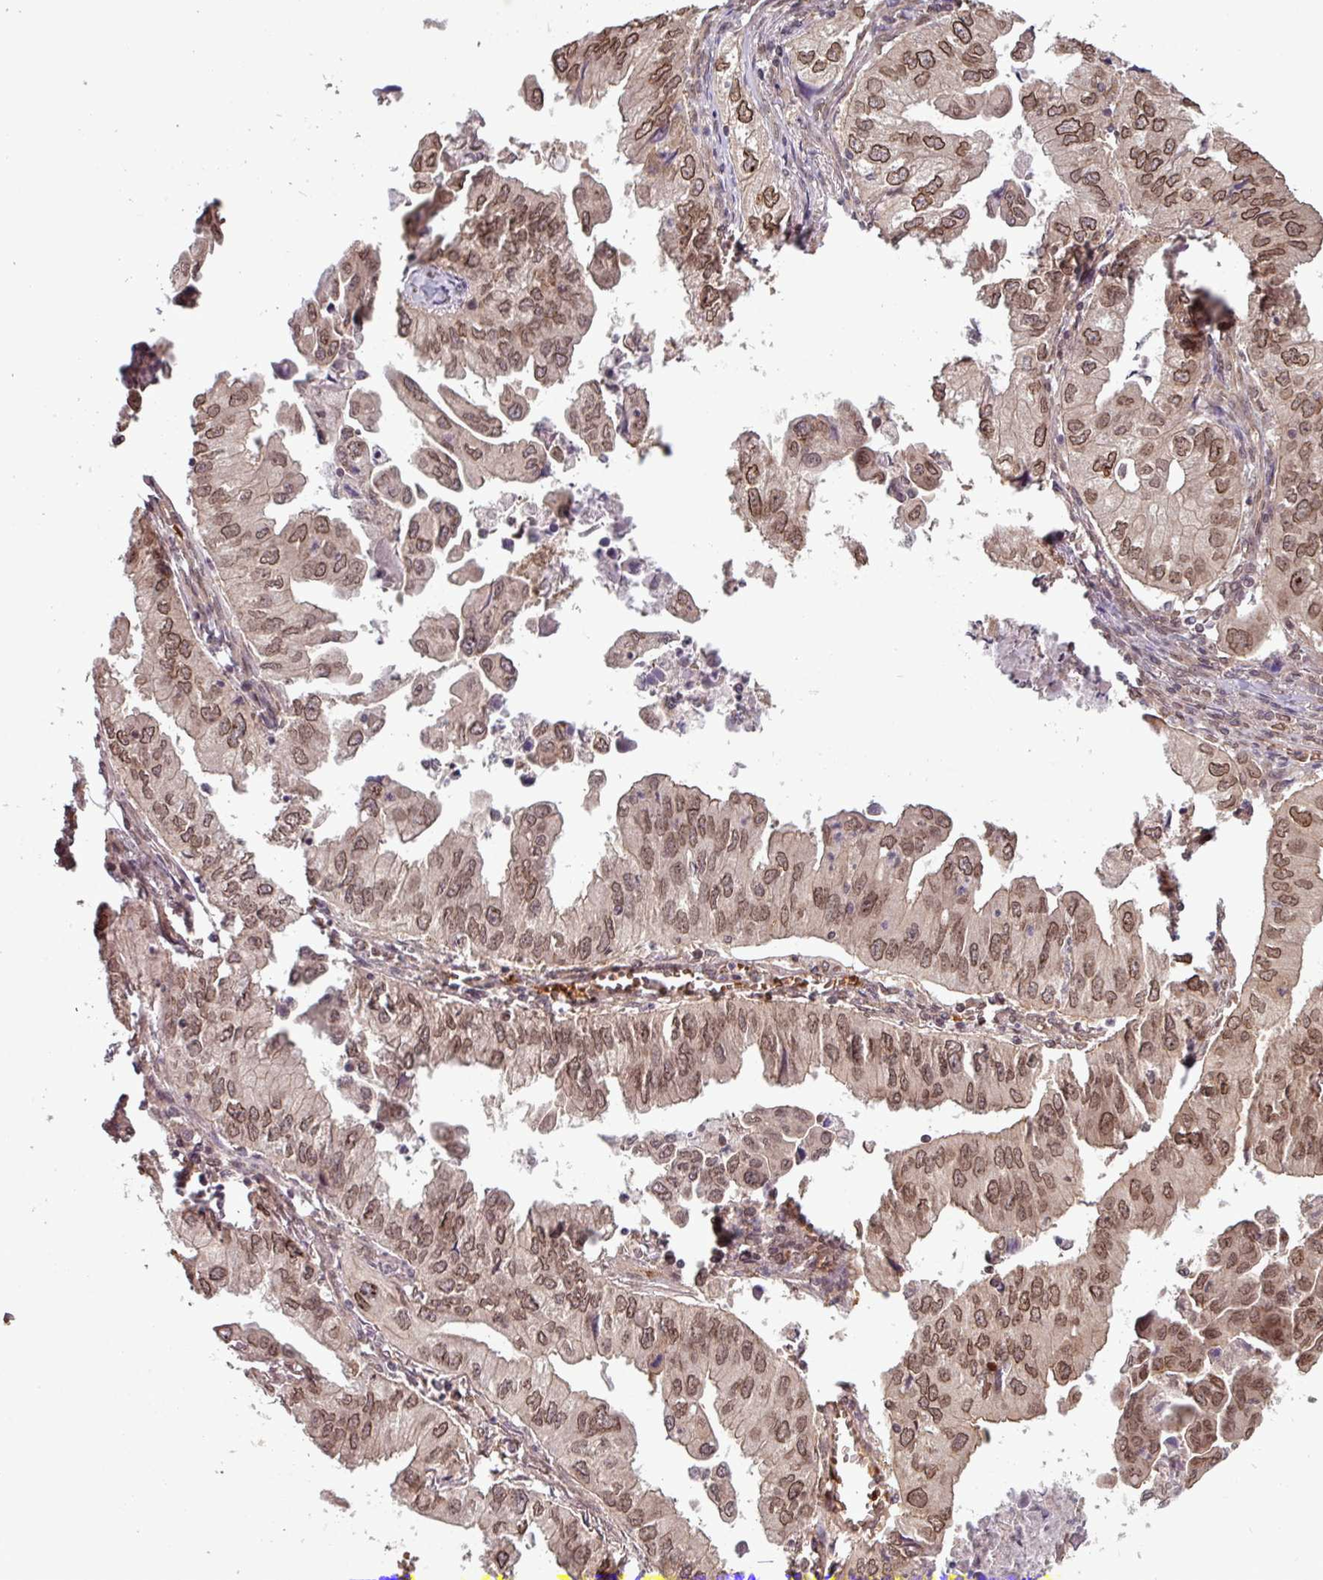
{"staining": {"intensity": "moderate", "quantity": ">75%", "location": "nuclear"}, "tissue": "lung cancer", "cell_type": "Tumor cells", "image_type": "cancer", "snomed": [{"axis": "morphology", "description": "Adenocarcinoma, NOS"}, {"axis": "topography", "description": "Lung"}], "caption": "Adenocarcinoma (lung) stained with a brown dye reveals moderate nuclear positive positivity in approximately >75% of tumor cells.", "gene": "RBM4B", "patient": {"sex": "male", "age": 48}}